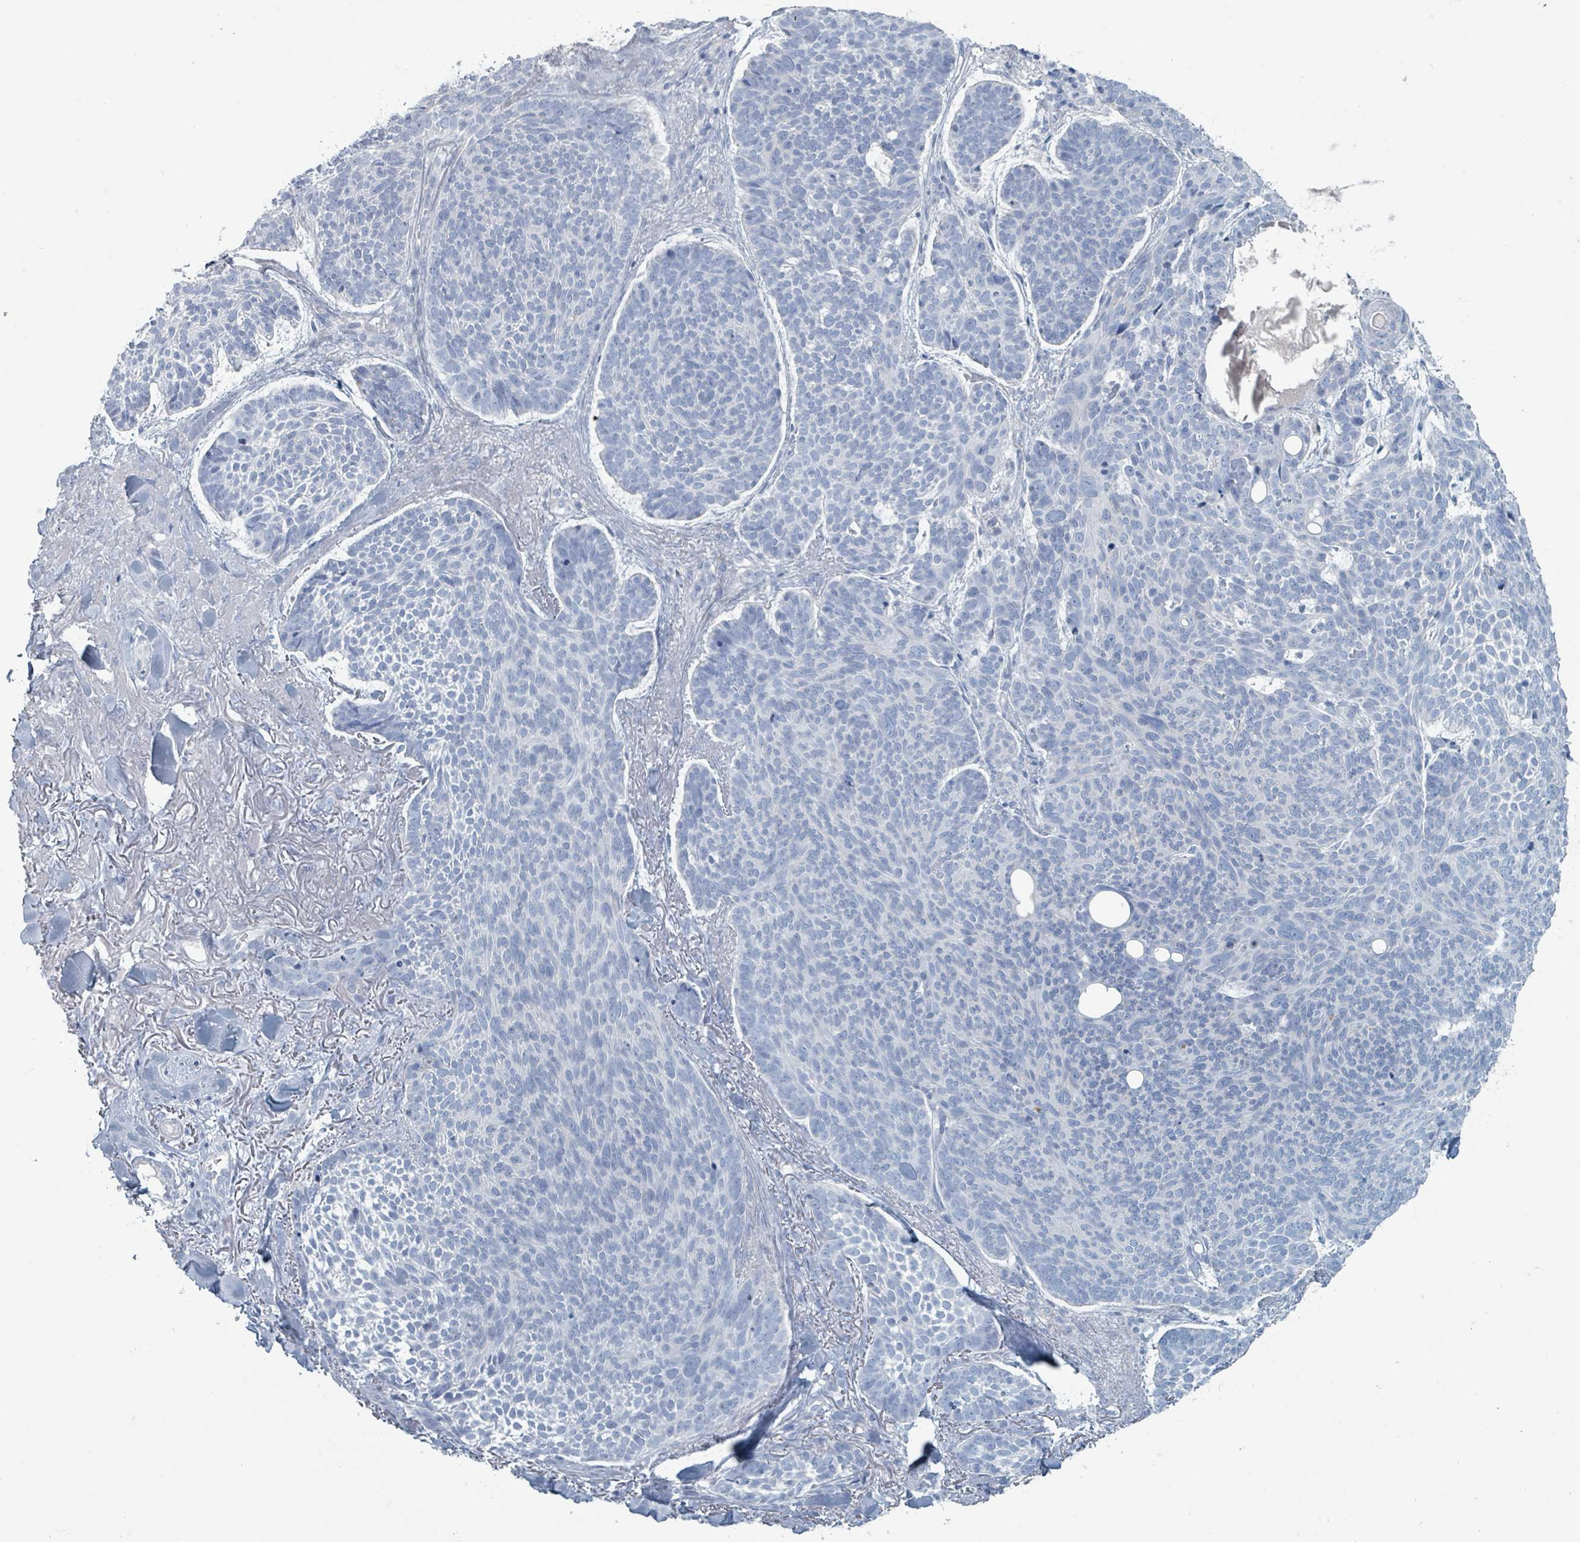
{"staining": {"intensity": "negative", "quantity": "none", "location": "none"}, "tissue": "skin cancer", "cell_type": "Tumor cells", "image_type": "cancer", "snomed": [{"axis": "morphology", "description": "Basal cell carcinoma"}, {"axis": "topography", "description": "Skin"}], "caption": "A histopathology image of human basal cell carcinoma (skin) is negative for staining in tumor cells.", "gene": "HEATR5A", "patient": {"sex": "male", "age": 70}}